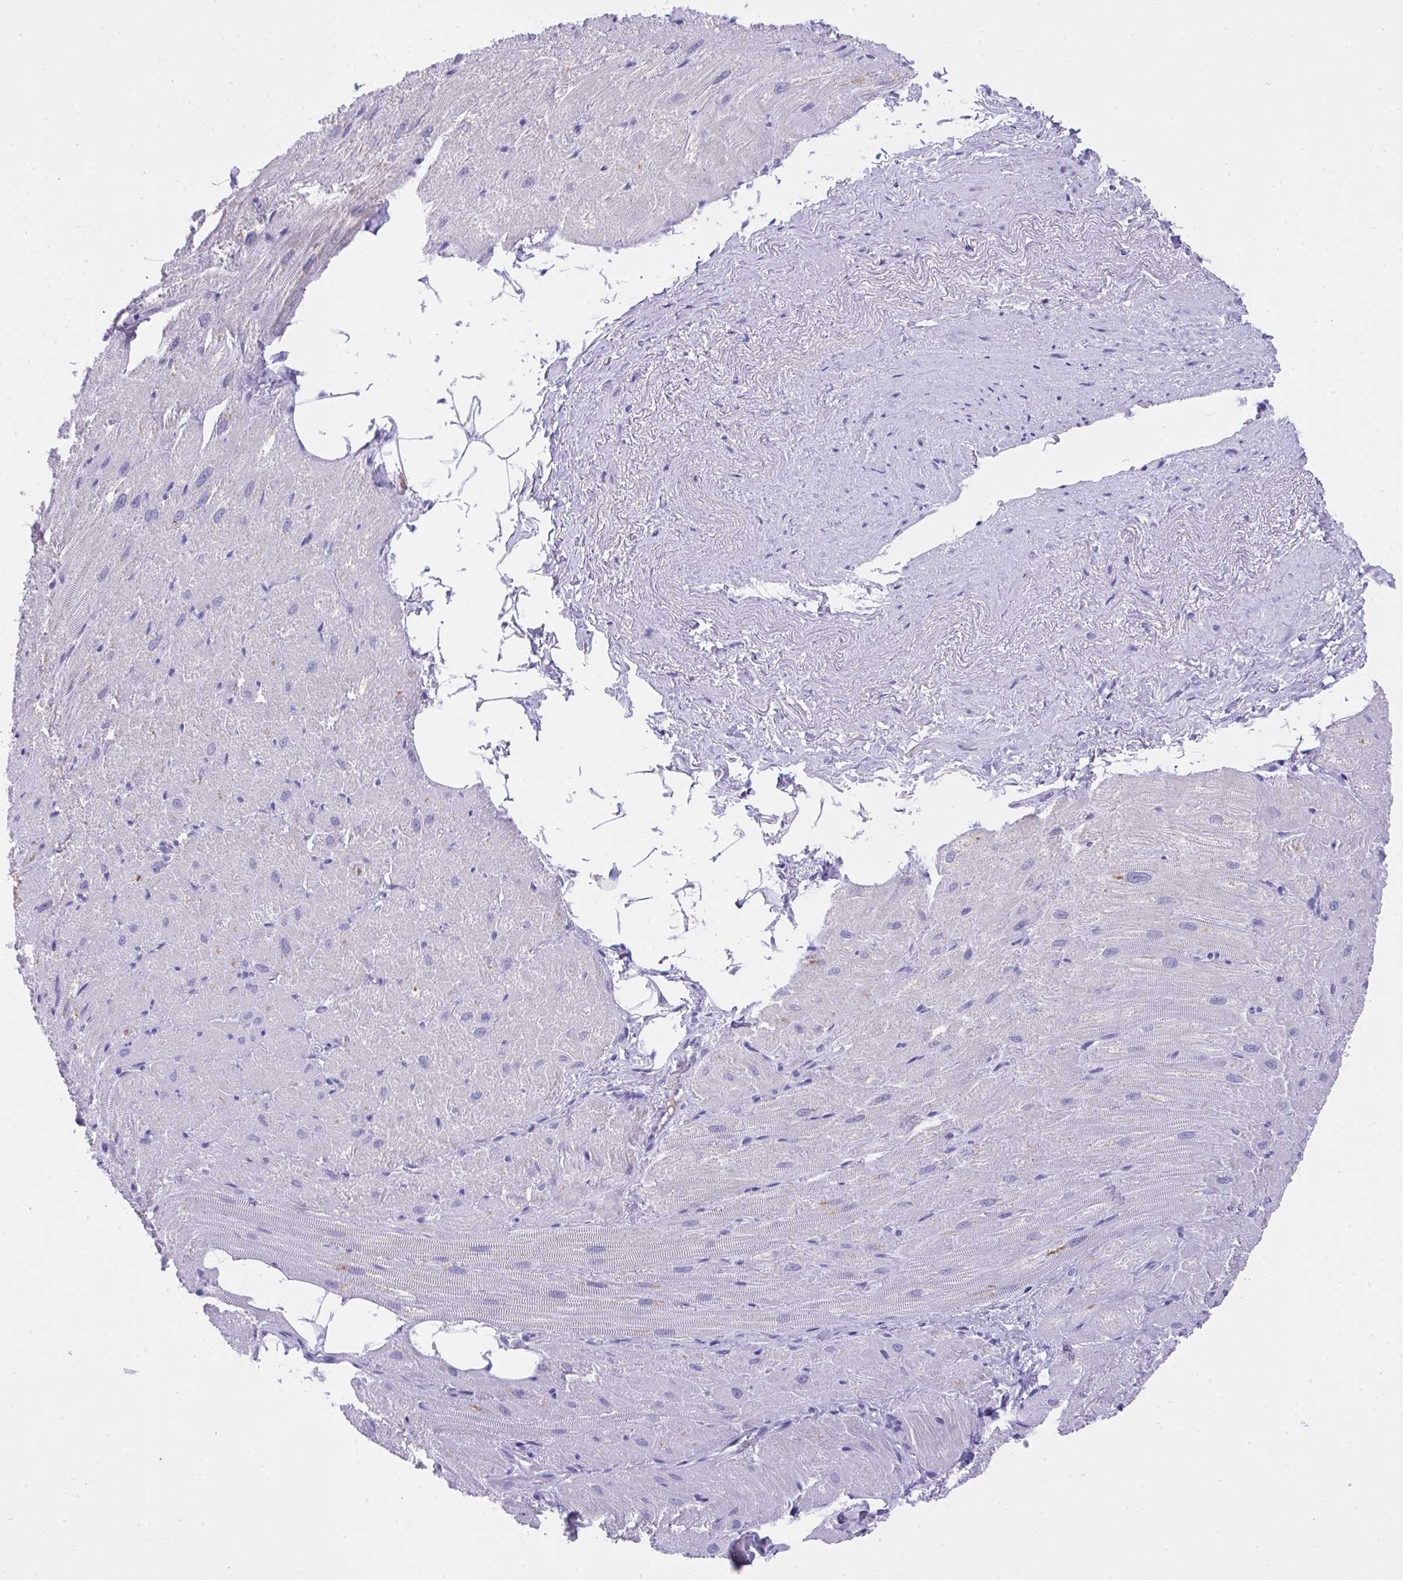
{"staining": {"intensity": "negative", "quantity": "none", "location": "none"}, "tissue": "heart muscle", "cell_type": "Cardiomyocytes", "image_type": "normal", "snomed": [{"axis": "morphology", "description": "Normal tissue, NOS"}, {"axis": "topography", "description": "Heart"}], "caption": "A high-resolution histopathology image shows immunohistochemistry (IHC) staining of unremarkable heart muscle, which displays no significant staining in cardiomyocytes. Nuclei are stained in blue.", "gene": "MS4A12", "patient": {"sex": "male", "age": 62}}